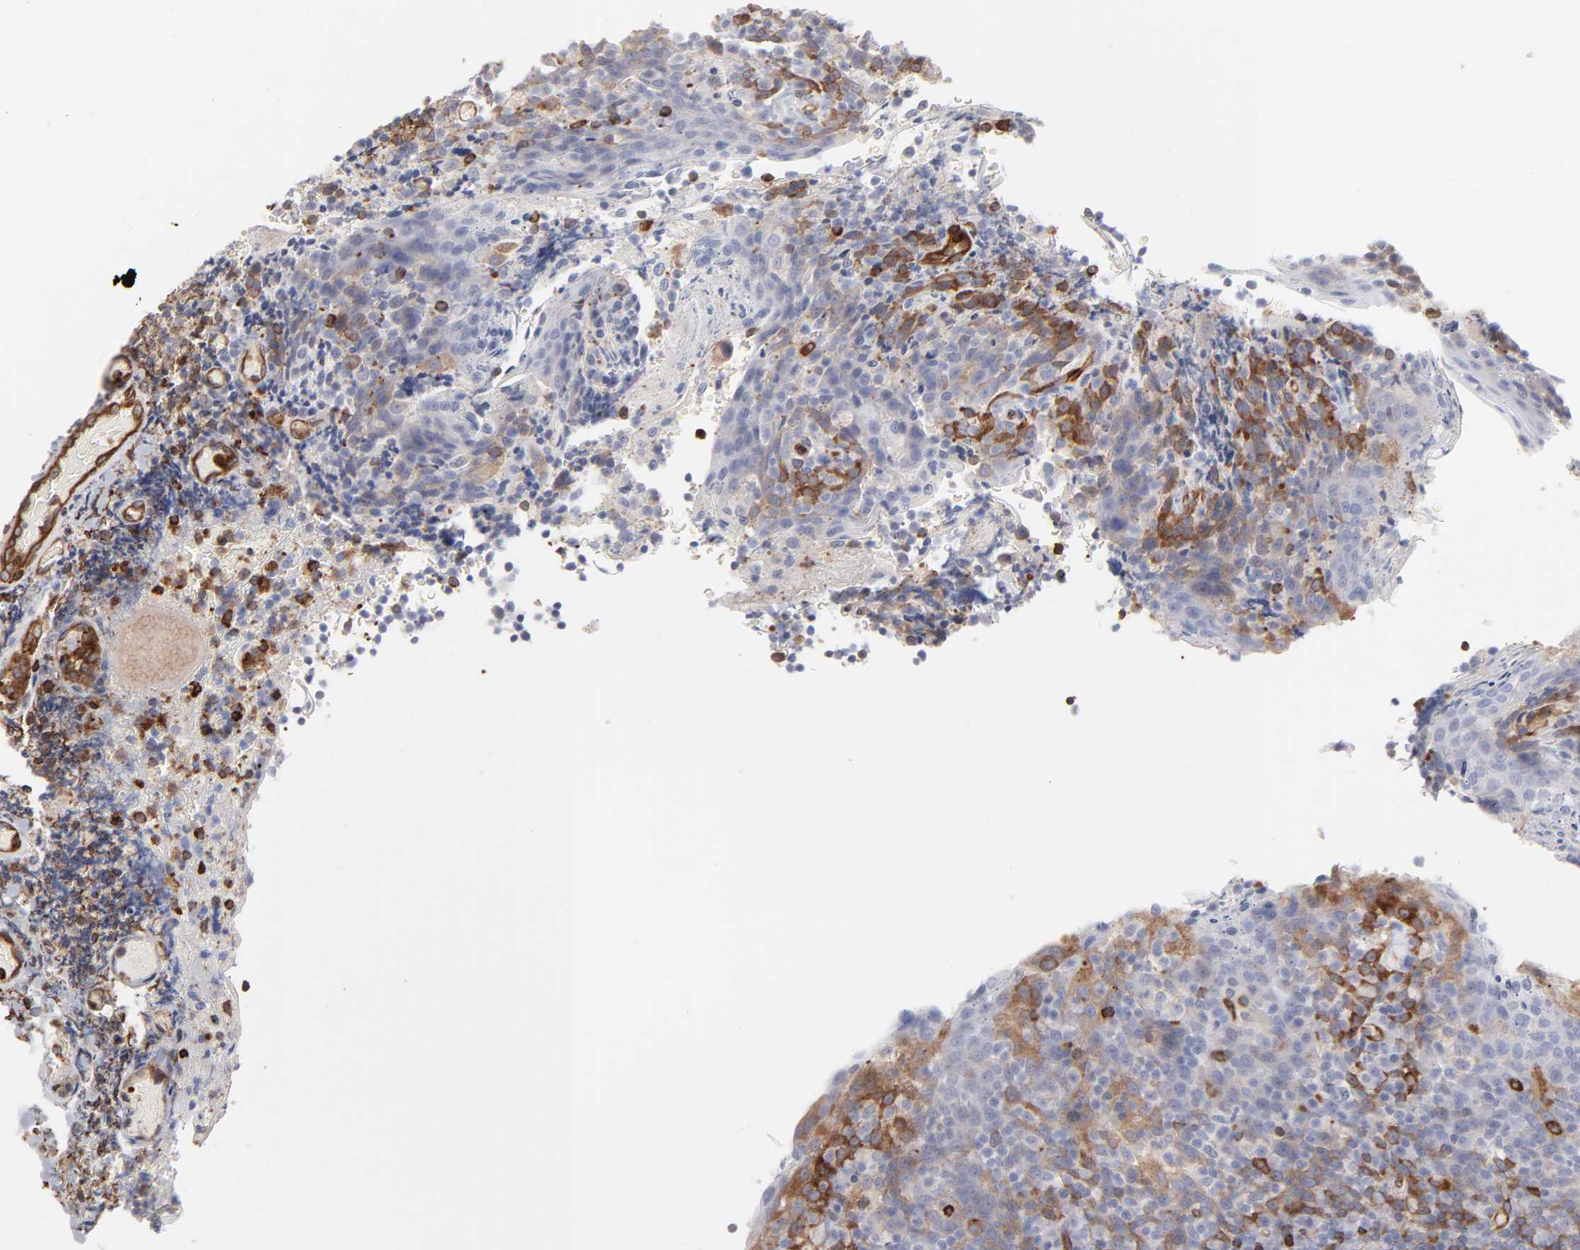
{"staining": {"intensity": "moderate", "quantity": "<25%", "location": "cytoplasmic/membranous"}, "tissue": "tonsil", "cell_type": "Germinal center cells", "image_type": "normal", "snomed": [{"axis": "morphology", "description": "Normal tissue, NOS"}, {"axis": "topography", "description": "Tonsil"}], "caption": "A histopathology image of human tonsil stained for a protein shows moderate cytoplasmic/membranous brown staining in germinal center cells. The staining was performed using DAB (3,3'-diaminobenzidine), with brown indicating positive protein expression. Nuclei are stained blue with hematoxylin.", "gene": "PXN", "patient": {"sex": "male", "age": 17}}